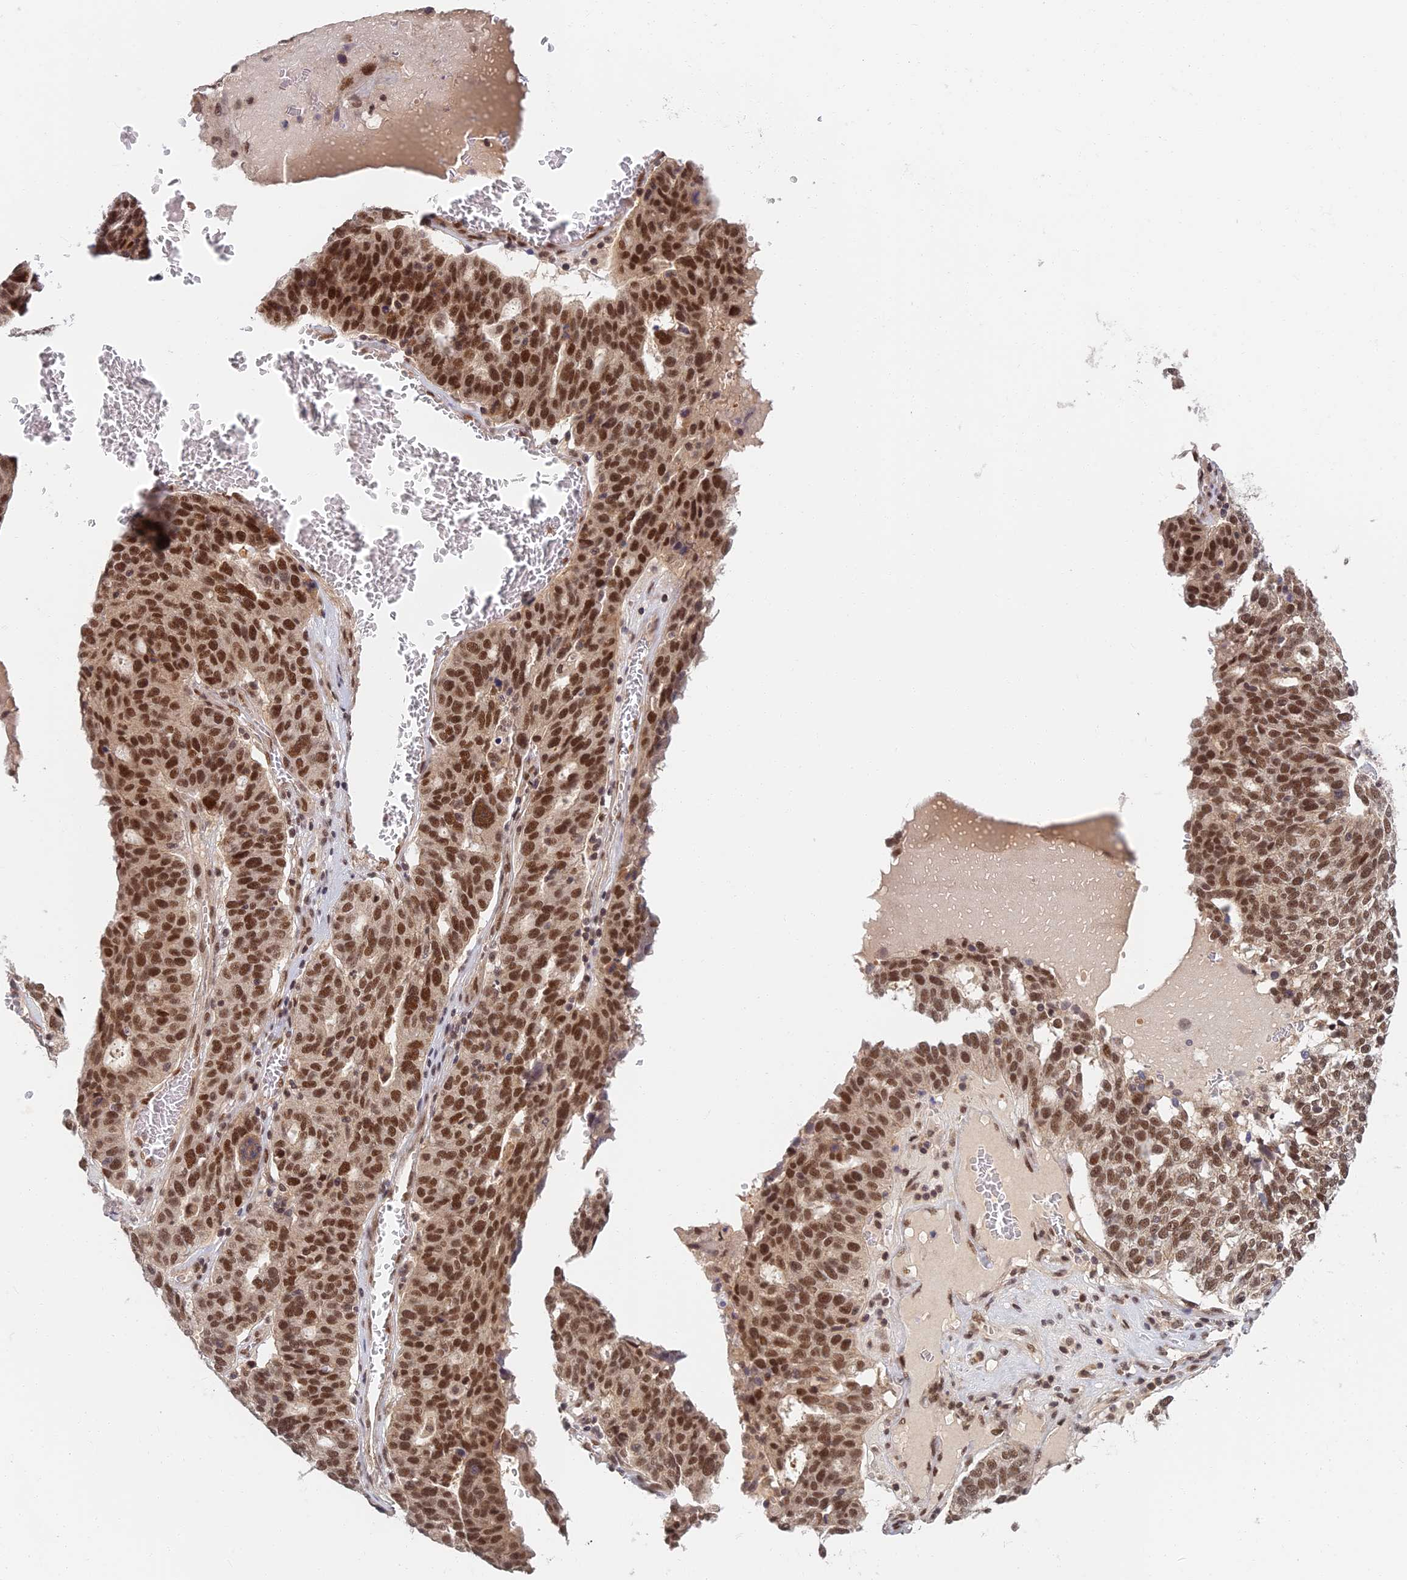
{"staining": {"intensity": "strong", "quantity": ">75%", "location": "nuclear"}, "tissue": "ovarian cancer", "cell_type": "Tumor cells", "image_type": "cancer", "snomed": [{"axis": "morphology", "description": "Cystadenocarcinoma, serous, NOS"}, {"axis": "topography", "description": "Ovary"}], "caption": "Immunohistochemistry (DAB) staining of ovarian cancer (serous cystadenocarcinoma) demonstrates strong nuclear protein expression in approximately >75% of tumor cells.", "gene": "TCEA2", "patient": {"sex": "female", "age": 59}}